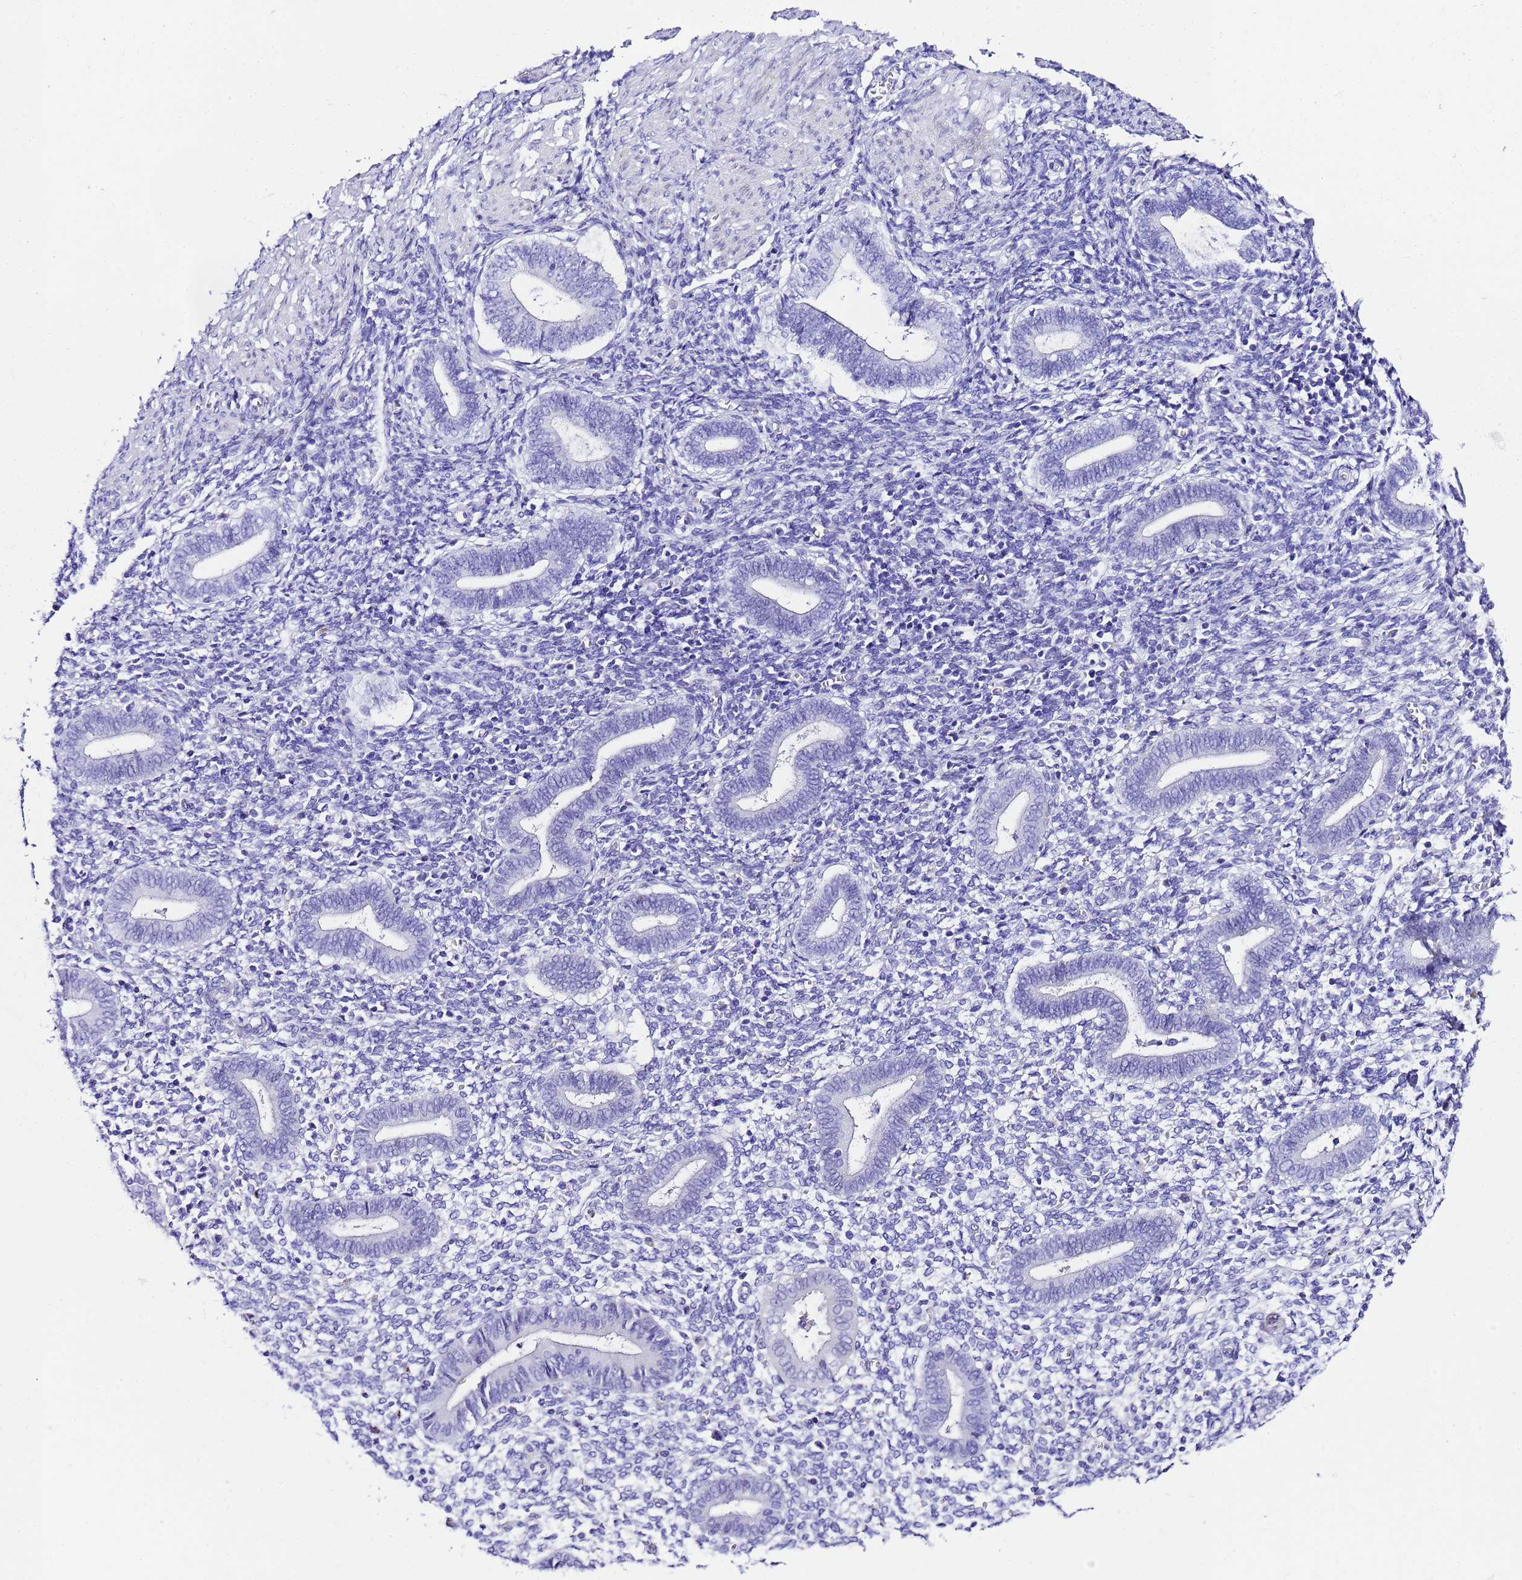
{"staining": {"intensity": "negative", "quantity": "none", "location": "none"}, "tissue": "endometrium", "cell_type": "Cells in endometrial stroma", "image_type": "normal", "snomed": [{"axis": "morphology", "description": "Normal tissue, NOS"}, {"axis": "topography", "description": "Endometrium"}], "caption": "DAB (3,3'-diaminobenzidine) immunohistochemical staining of unremarkable endometrium shows no significant positivity in cells in endometrial stroma. (Brightfield microscopy of DAB (3,3'-diaminobenzidine) IHC at high magnification).", "gene": "UGT2A1", "patient": {"sex": "female", "age": 44}}